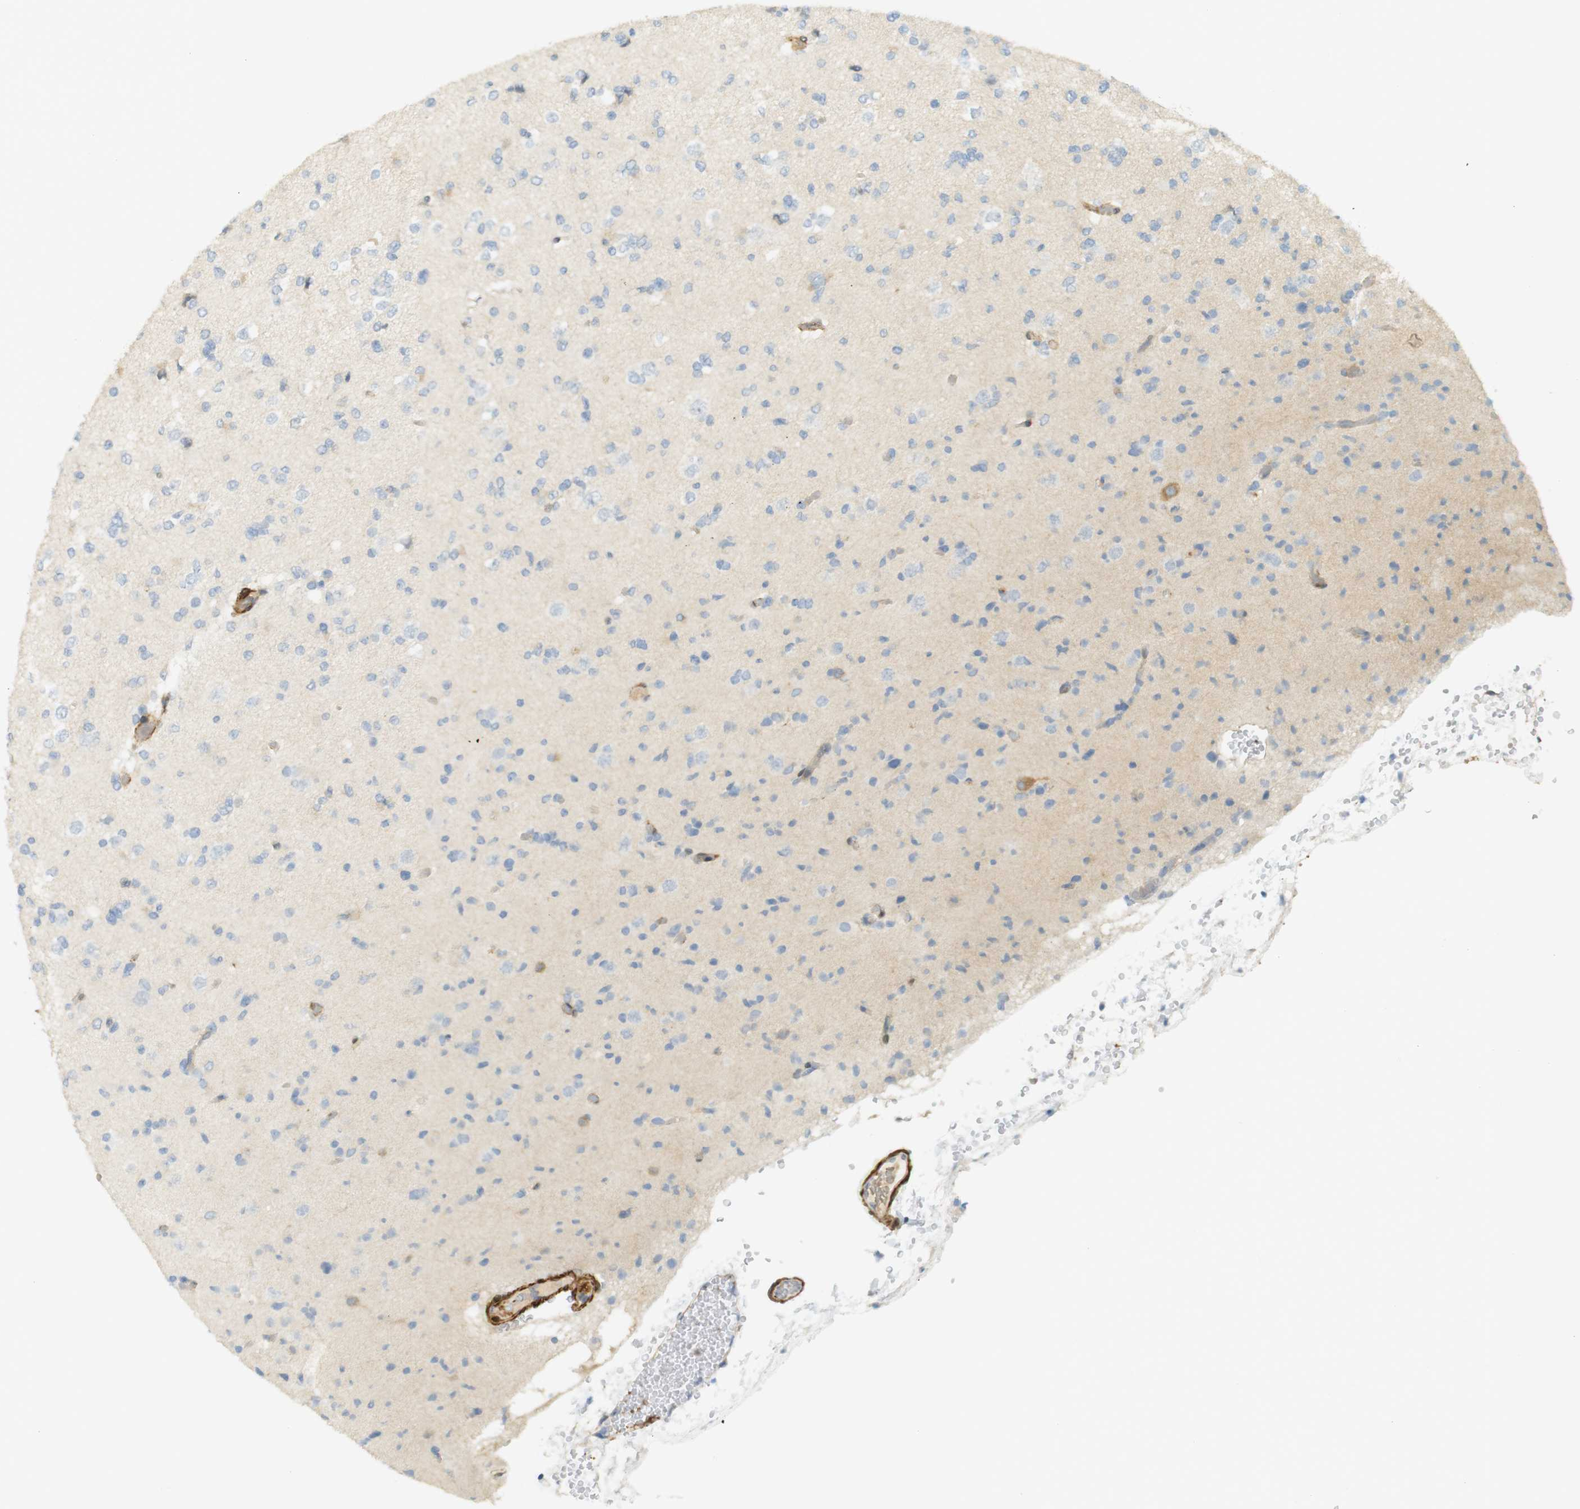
{"staining": {"intensity": "negative", "quantity": "none", "location": "none"}, "tissue": "glioma", "cell_type": "Tumor cells", "image_type": "cancer", "snomed": [{"axis": "morphology", "description": "Glioma, malignant, Low grade"}, {"axis": "topography", "description": "Brain"}], "caption": "Glioma was stained to show a protein in brown. There is no significant staining in tumor cells.", "gene": "PDE3A", "patient": {"sex": "female", "age": 22}}